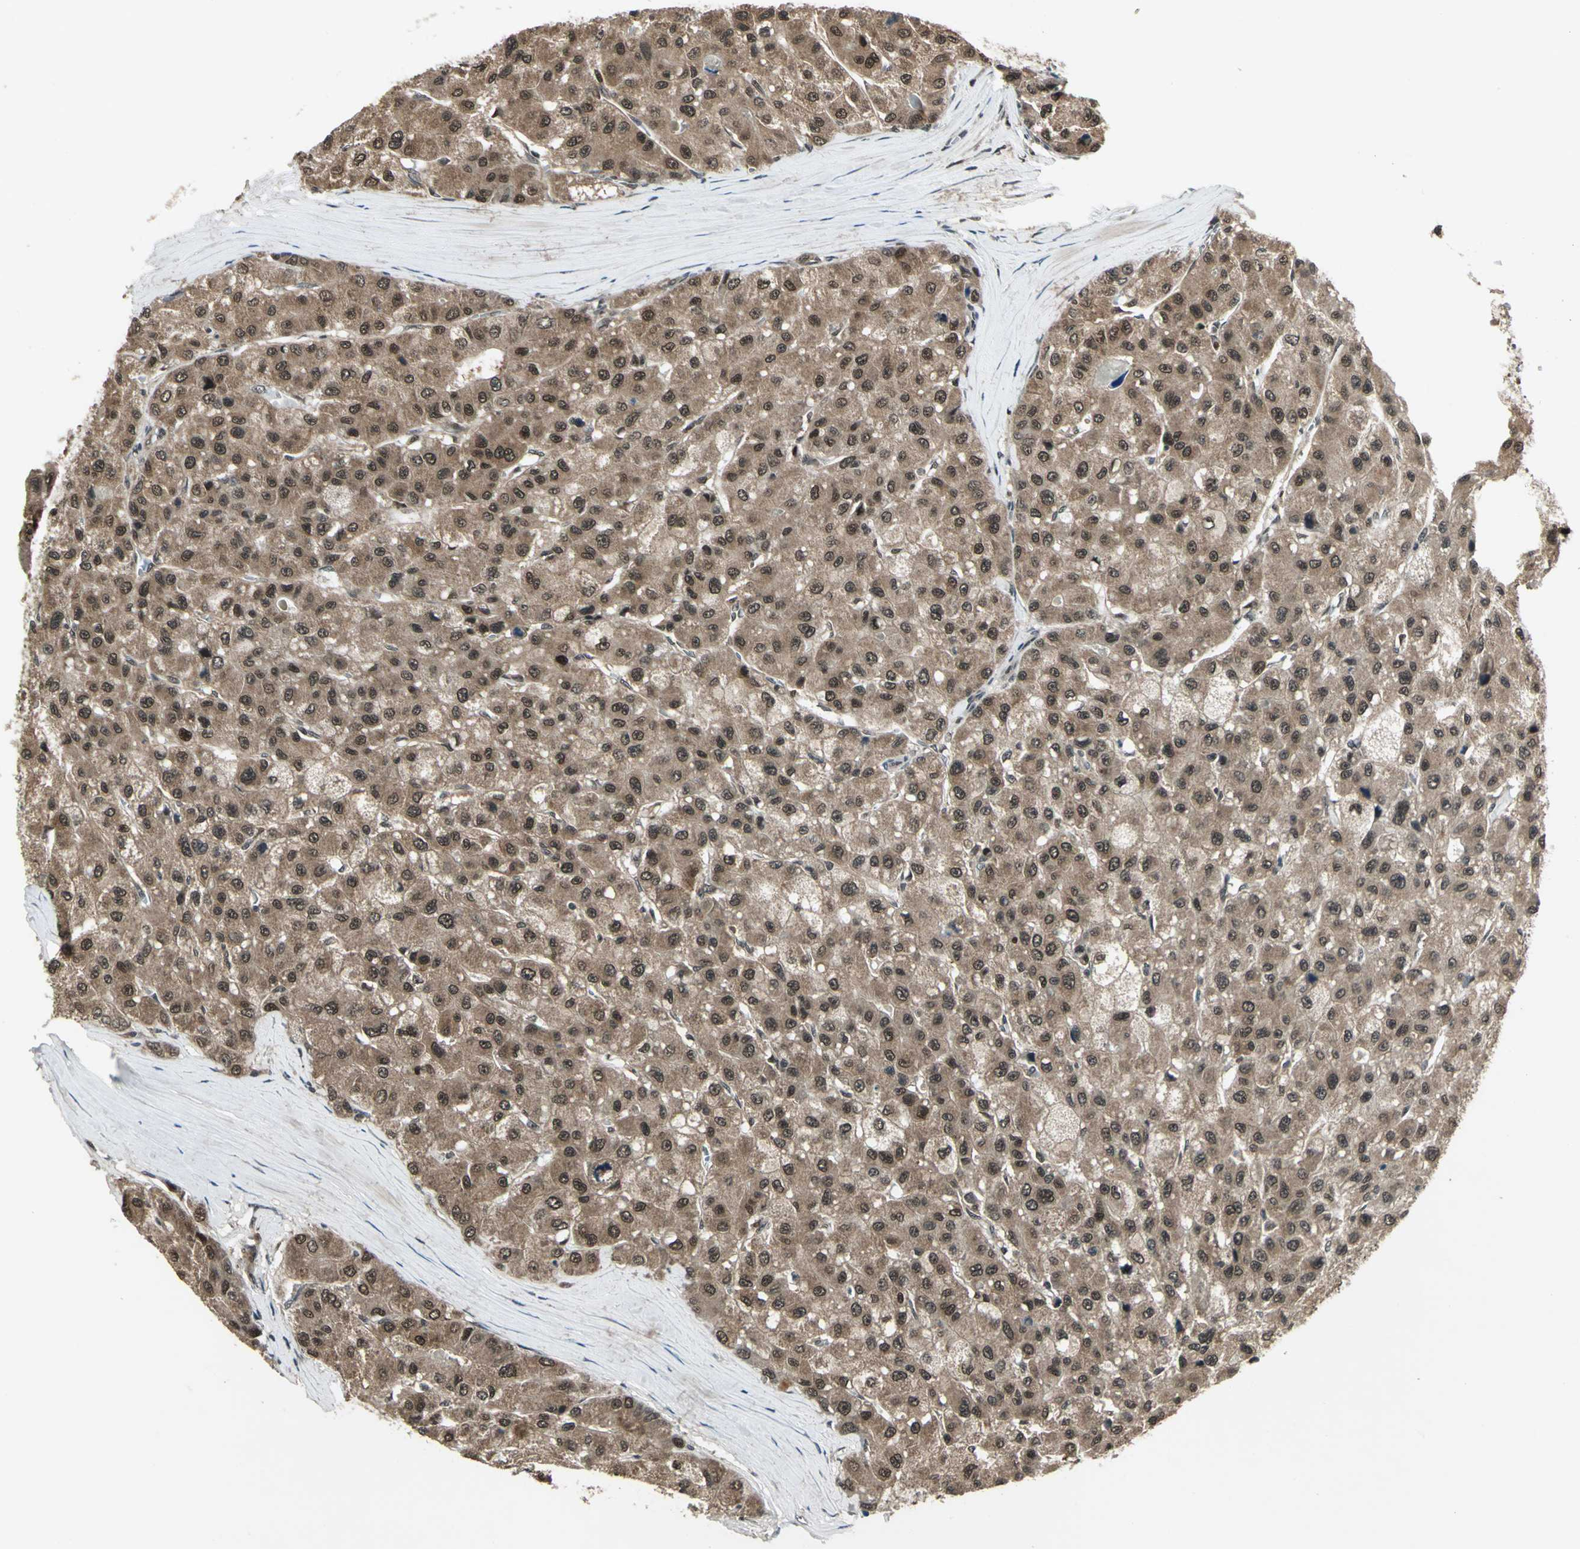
{"staining": {"intensity": "moderate", "quantity": ">75%", "location": "cytoplasmic/membranous,nuclear"}, "tissue": "liver cancer", "cell_type": "Tumor cells", "image_type": "cancer", "snomed": [{"axis": "morphology", "description": "Carcinoma, Hepatocellular, NOS"}, {"axis": "topography", "description": "Liver"}], "caption": "Brown immunohistochemical staining in human liver hepatocellular carcinoma shows moderate cytoplasmic/membranous and nuclear positivity in approximately >75% of tumor cells.", "gene": "PSMC3", "patient": {"sex": "male", "age": 80}}